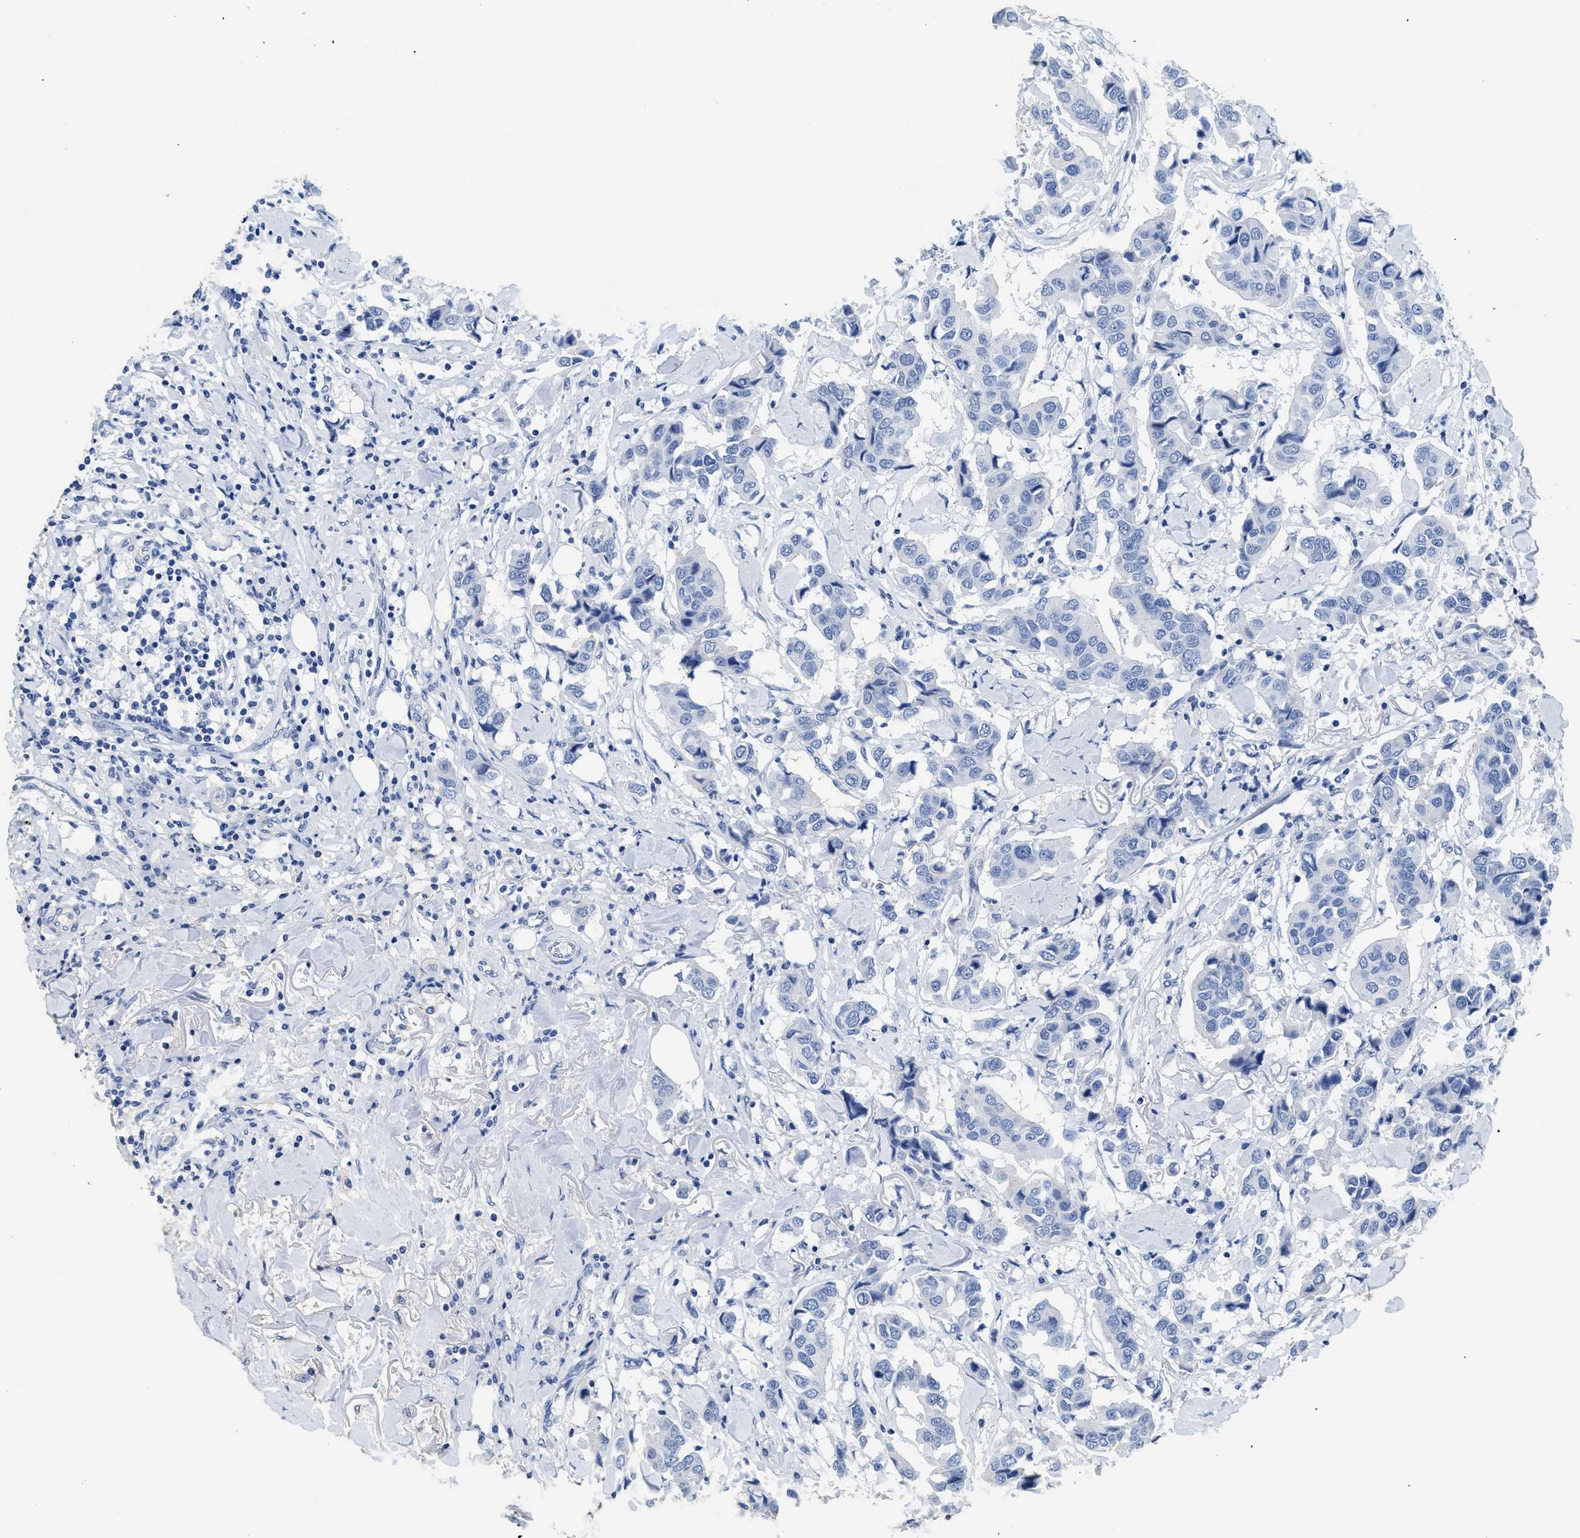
{"staining": {"intensity": "negative", "quantity": "none", "location": "none"}, "tissue": "breast cancer", "cell_type": "Tumor cells", "image_type": "cancer", "snomed": [{"axis": "morphology", "description": "Duct carcinoma"}, {"axis": "topography", "description": "Breast"}], "caption": "There is no significant positivity in tumor cells of breast infiltrating ductal carcinoma.", "gene": "DLC1", "patient": {"sex": "female", "age": 80}}